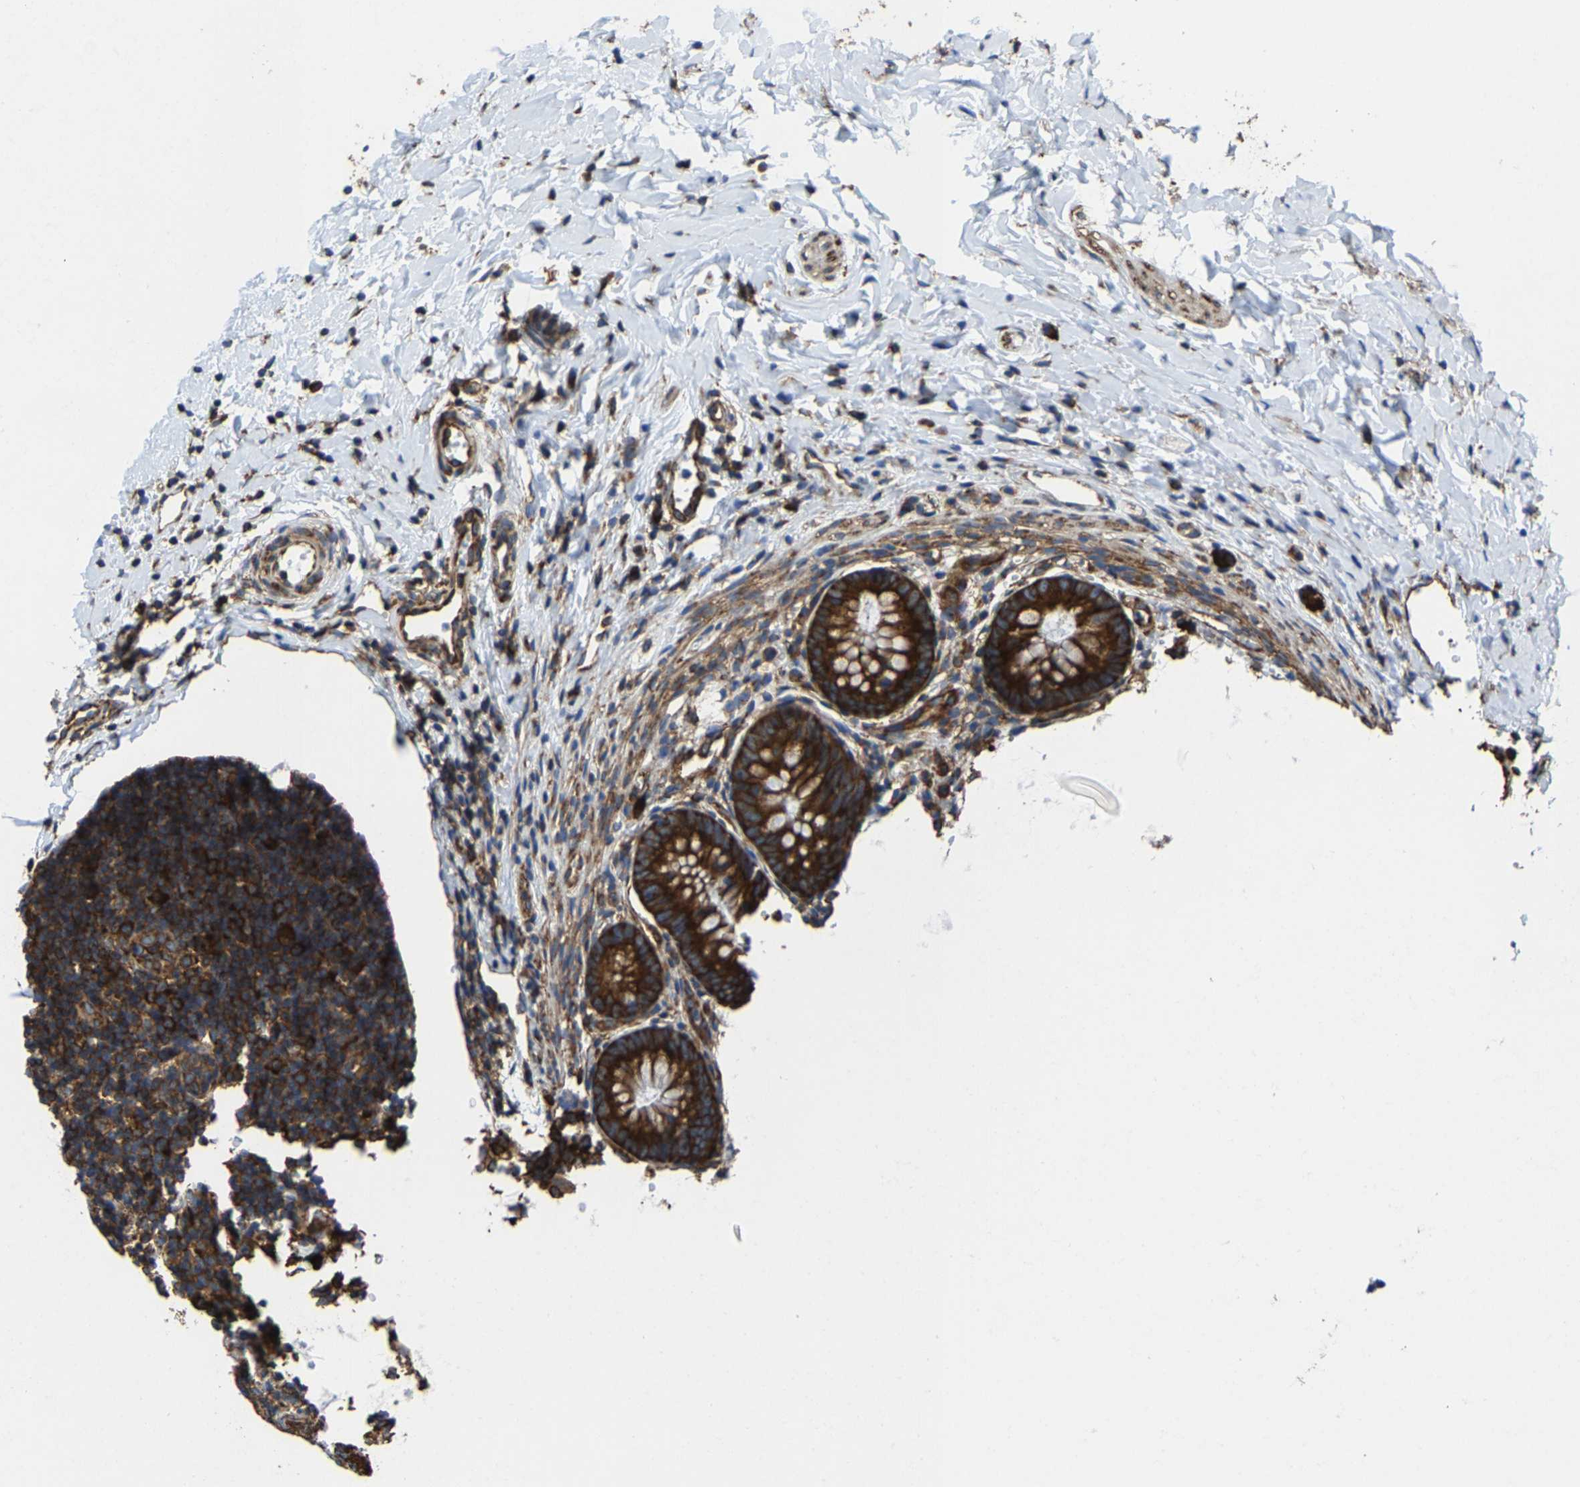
{"staining": {"intensity": "strong", "quantity": ">75%", "location": "cytoplasmic/membranous"}, "tissue": "appendix", "cell_type": "Glandular cells", "image_type": "normal", "snomed": [{"axis": "morphology", "description": "Normal tissue, NOS"}, {"axis": "topography", "description": "Appendix"}], "caption": "Immunohistochemistry (DAB) staining of unremarkable appendix demonstrates strong cytoplasmic/membranous protein positivity in approximately >75% of glandular cells.", "gene": "G3BP2", "patient": {"sex": "male", "age": 1}}